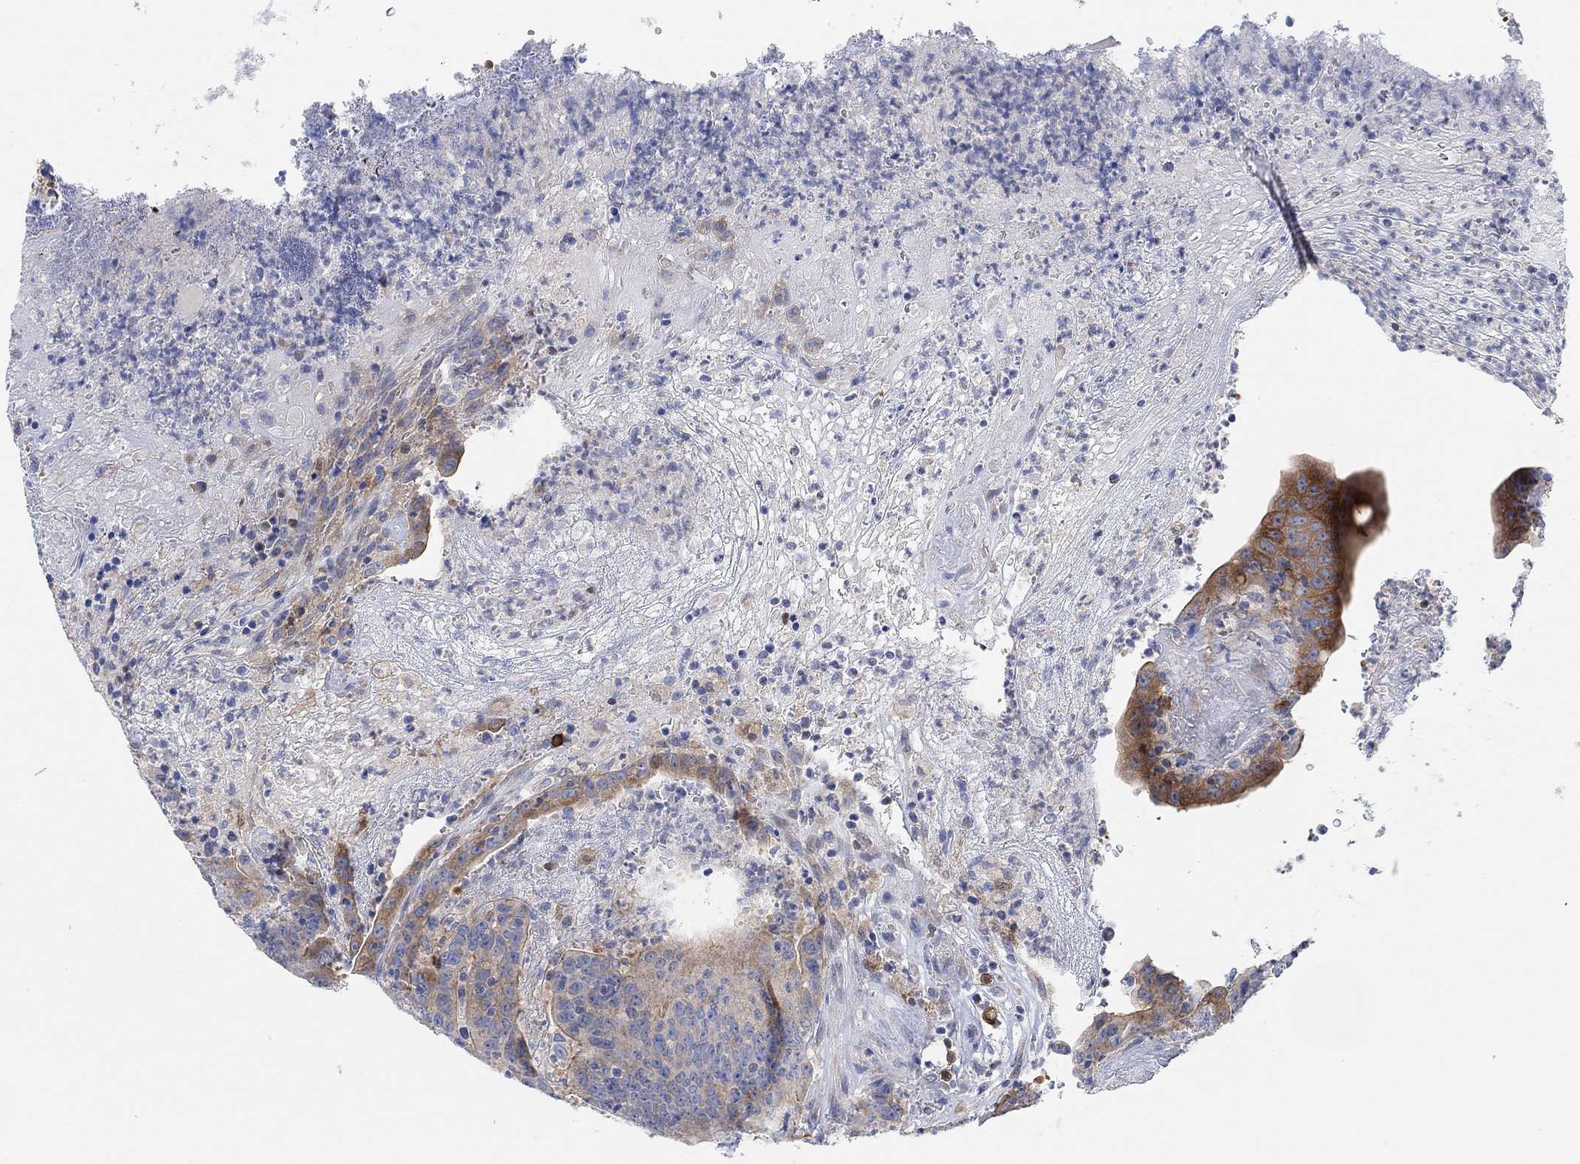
{"staining": {"intensity": "strong", "quantity": "<25%", "location": "cytoplasmic/membranous"}, "tissue": "colorectal cancer", "cell_type": "Tumor cells", "image_type": "cancer", "snomed": [{"axis": "morphology", "description": "Adenocarcinoma, NOS"}, {"axis": "topography", "description": "Colon"}], "caption": "Colorectal adenocarcinoma was stained to show a protein in brown. There is medium levels of strong cytoplasmic/membranous staining in approximately <25% of tumor cells.", "gene": "RGS1", "patient": {"sex": "female", "age": 75}}